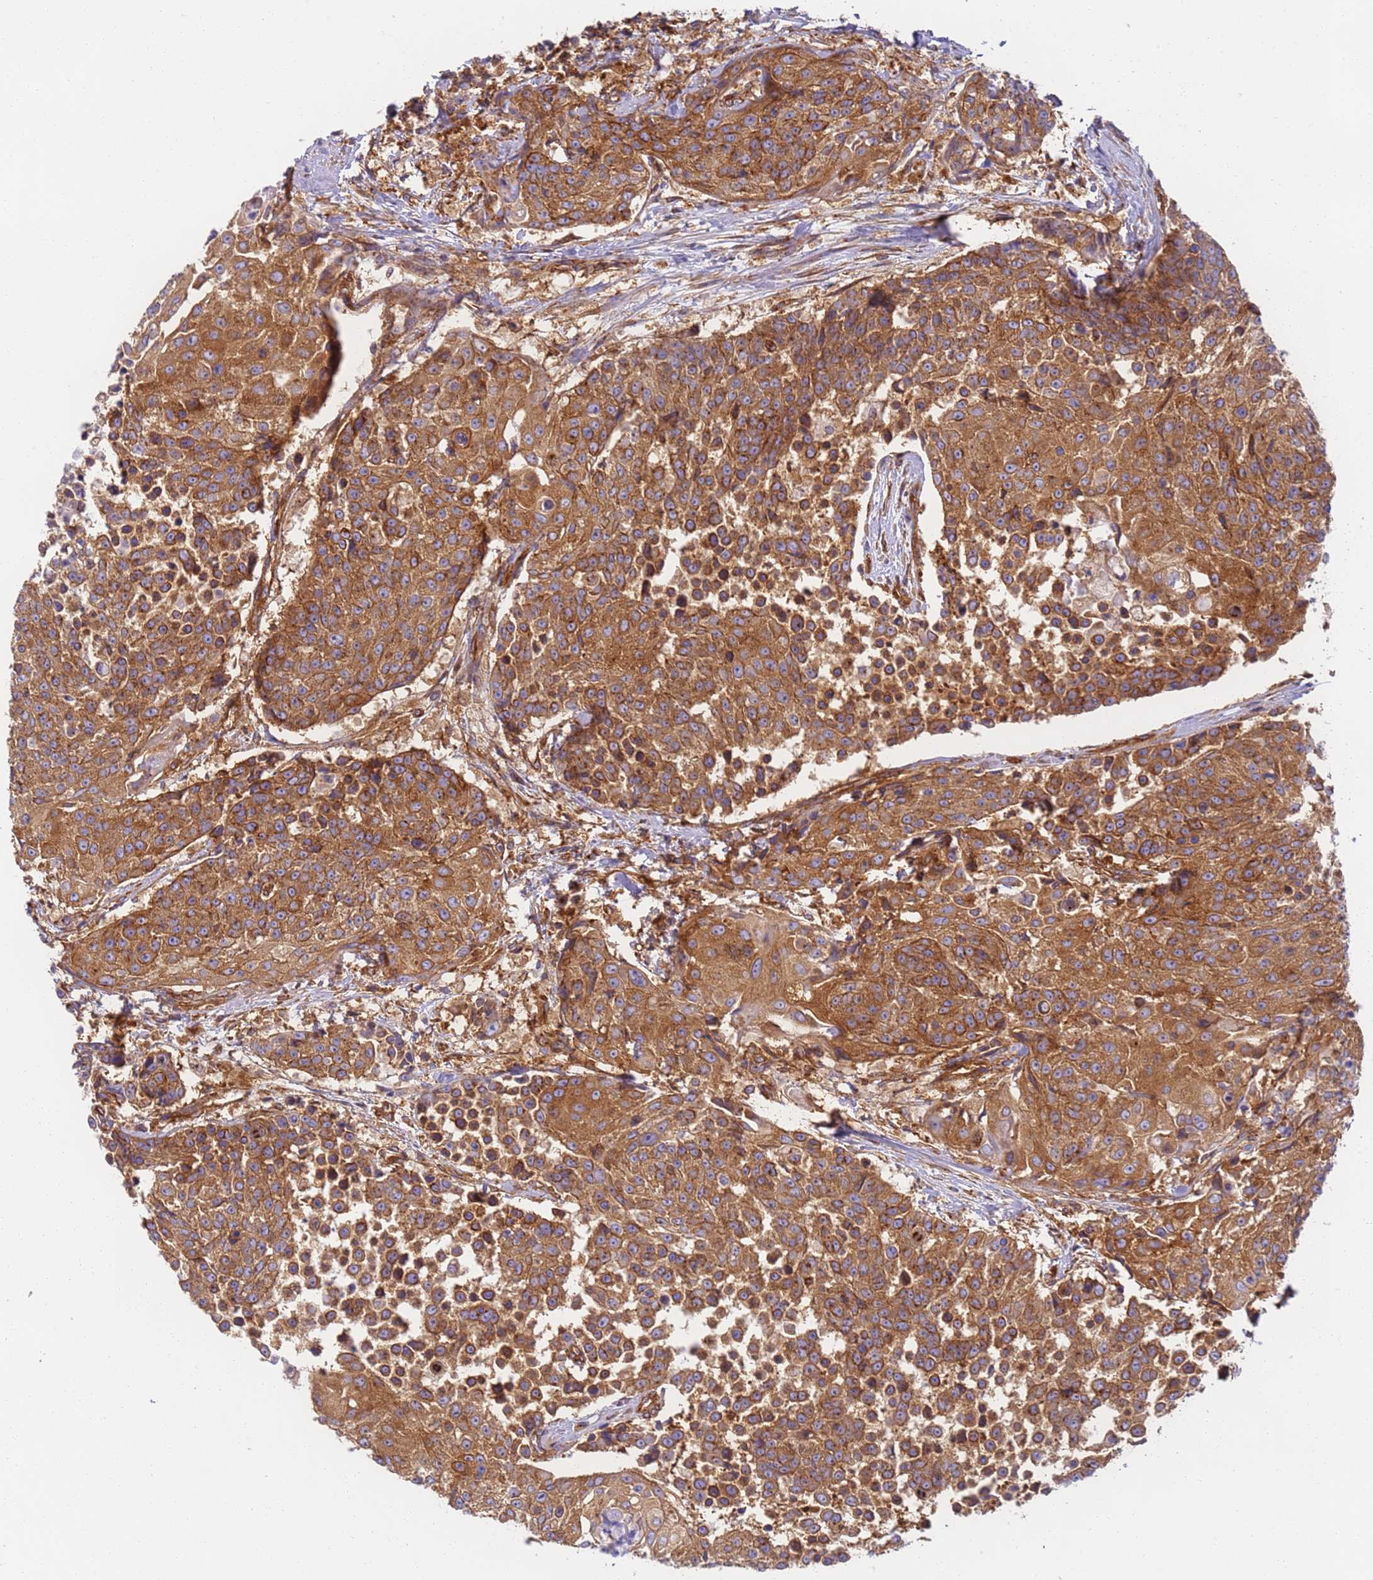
{"staining": {"intensity": "moderate", "quantity": ">75%", "location": "cytoplasmic/membranous"}, "tissue": "urothelial cancer", "cell_type": "Tumor cells", "image_type": "cancer", "snomed": [{"axis": "morphology", "description": "Urothelial carcinoma, High grade"}, {"axis": "topography", "description": "Urinary bladder"}], "caption": "Immunohistochemistry (IHC) photomicrograph of urothelial carcinoma (high-grade) stained for a protein (brown), which shows medium levels of moderate cytoplasmic/membranous staining in approximately >75% of tumor cells.", "gene": "DYNC1I2", "patient": {"sex": "female", "age": 63}}